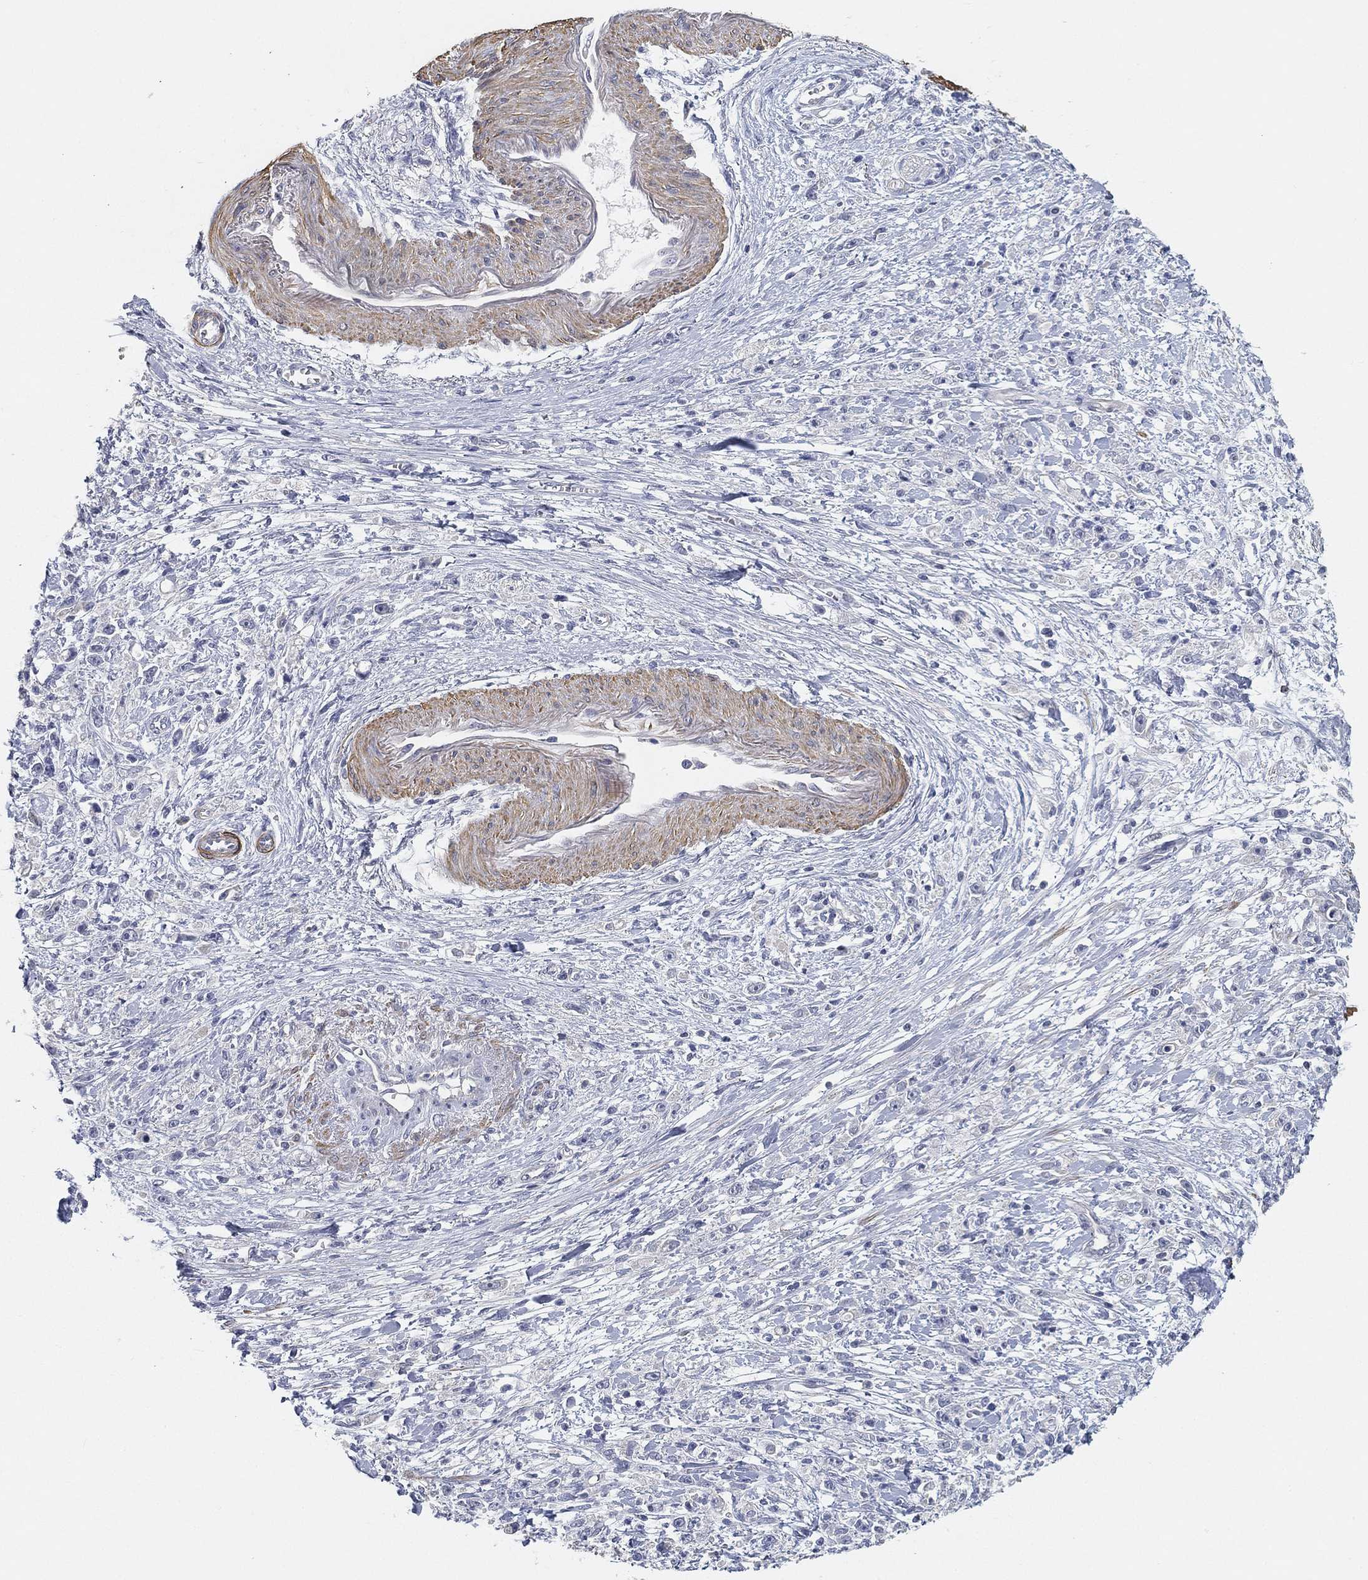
{"staining": {"intensity": "negative", "quantity": "none", "location": "none"}, "tissue": "stomach cancer", "cell_type": "Tumor cells", "image_type": "cancer", "snomed": [{"axis": "morphology", "description": "Adenocarcinoma, NOS"}, {"axis": "topography", "description": "Stomach"}], "caption": "IHC of human stomach cancer (adenocarcinoma) exhibits no staining in tumor cells.", "gene": "GPR61", "patient": {"sex": "female", "age": 59}}